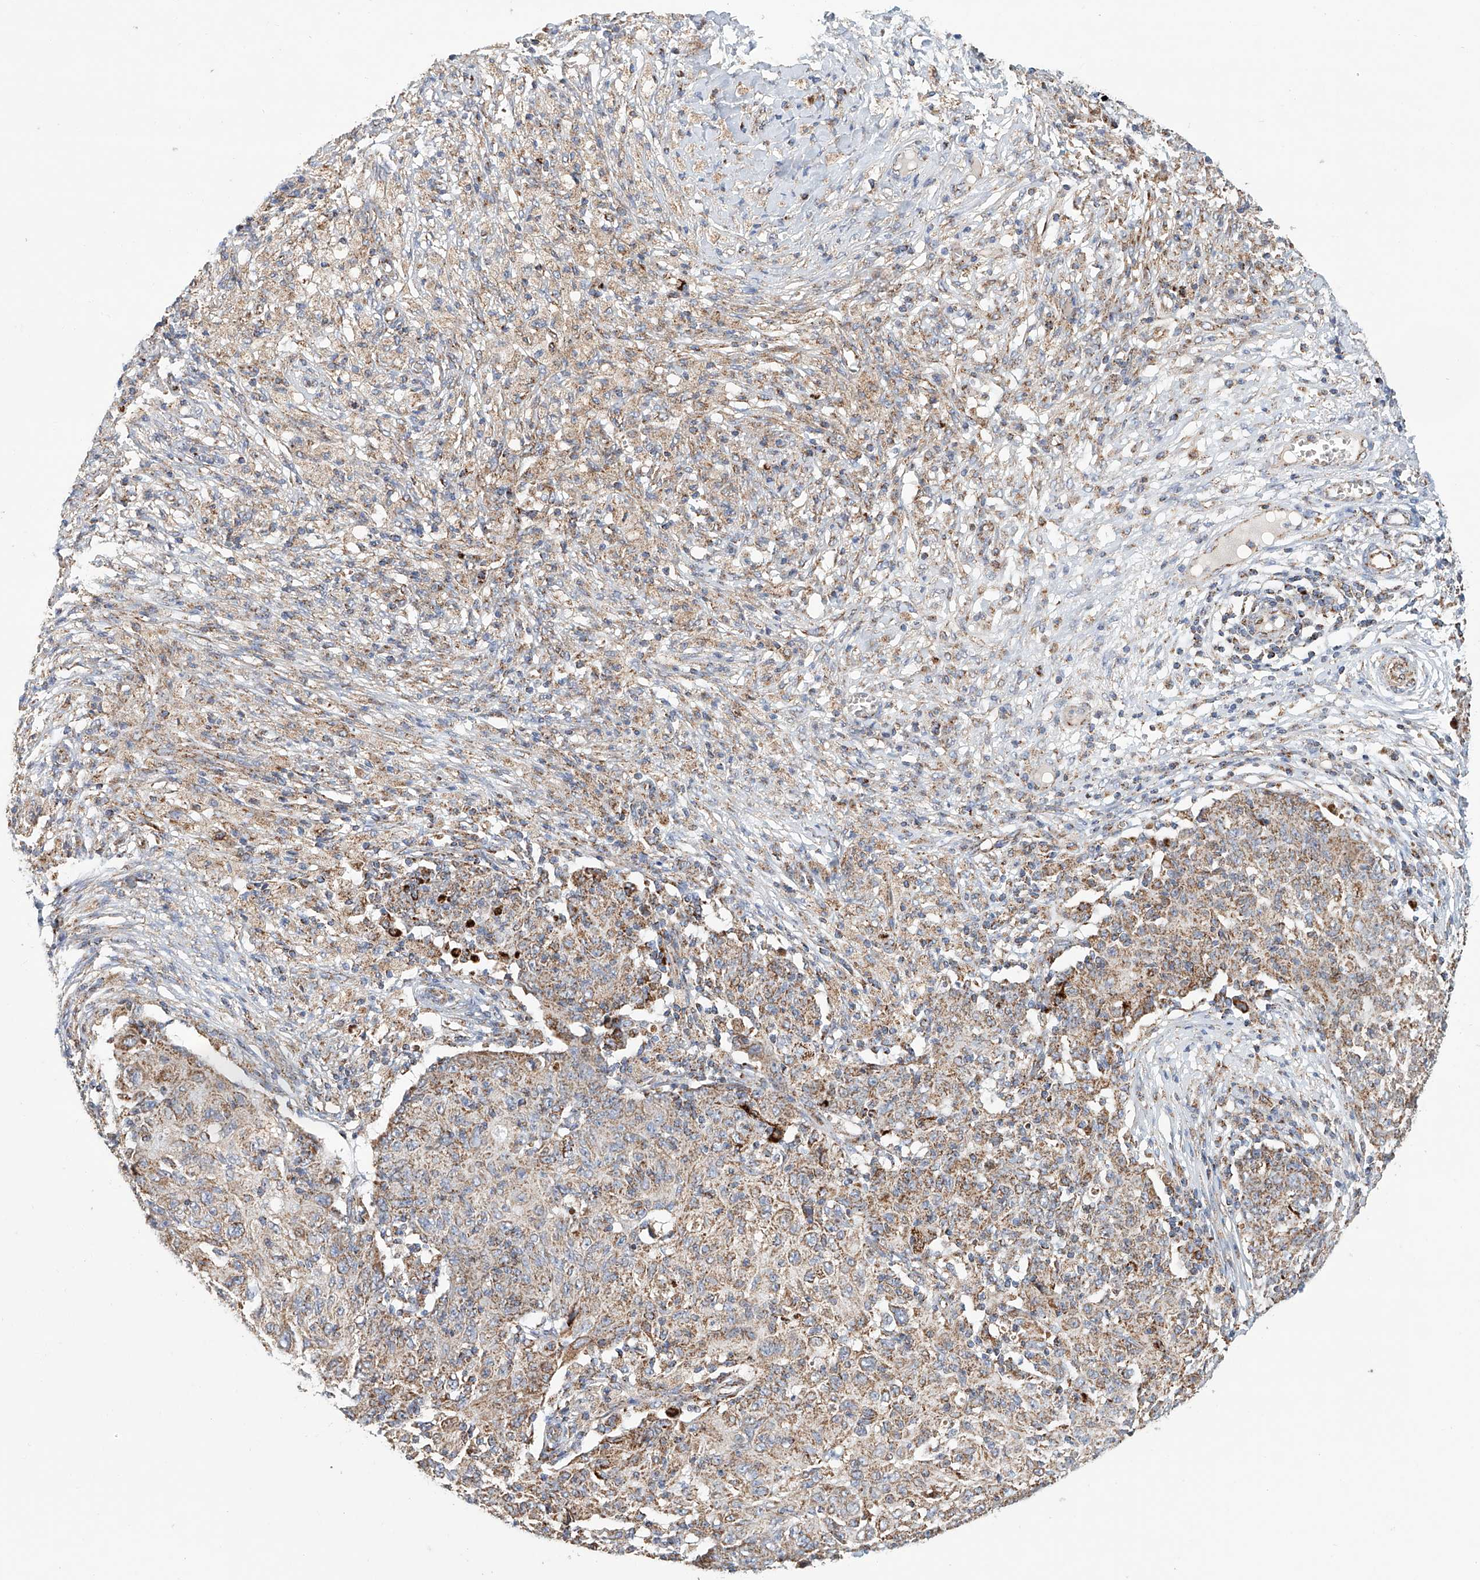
{"staining": {"intensity": "weak", "quantity": ">75%", "location": "cytoplasmic/membranous"}, "tissue": "ovarian cancer", "cell_type": "Tumor cells", "image_type": "cancer", "snomed": [{"axis": "morphology", "description": "Carcinoma, endometroid"}, {"axis": "topography", "description": "Ovary"}], "caption": "The immunohistochemical stain labels weak cytoplasmic/membranous expression in tumor cells of ovarian endometroid carcinoma tissue.", "gene": "MCL1", "patient": {"sex": "female", "age": 42}}